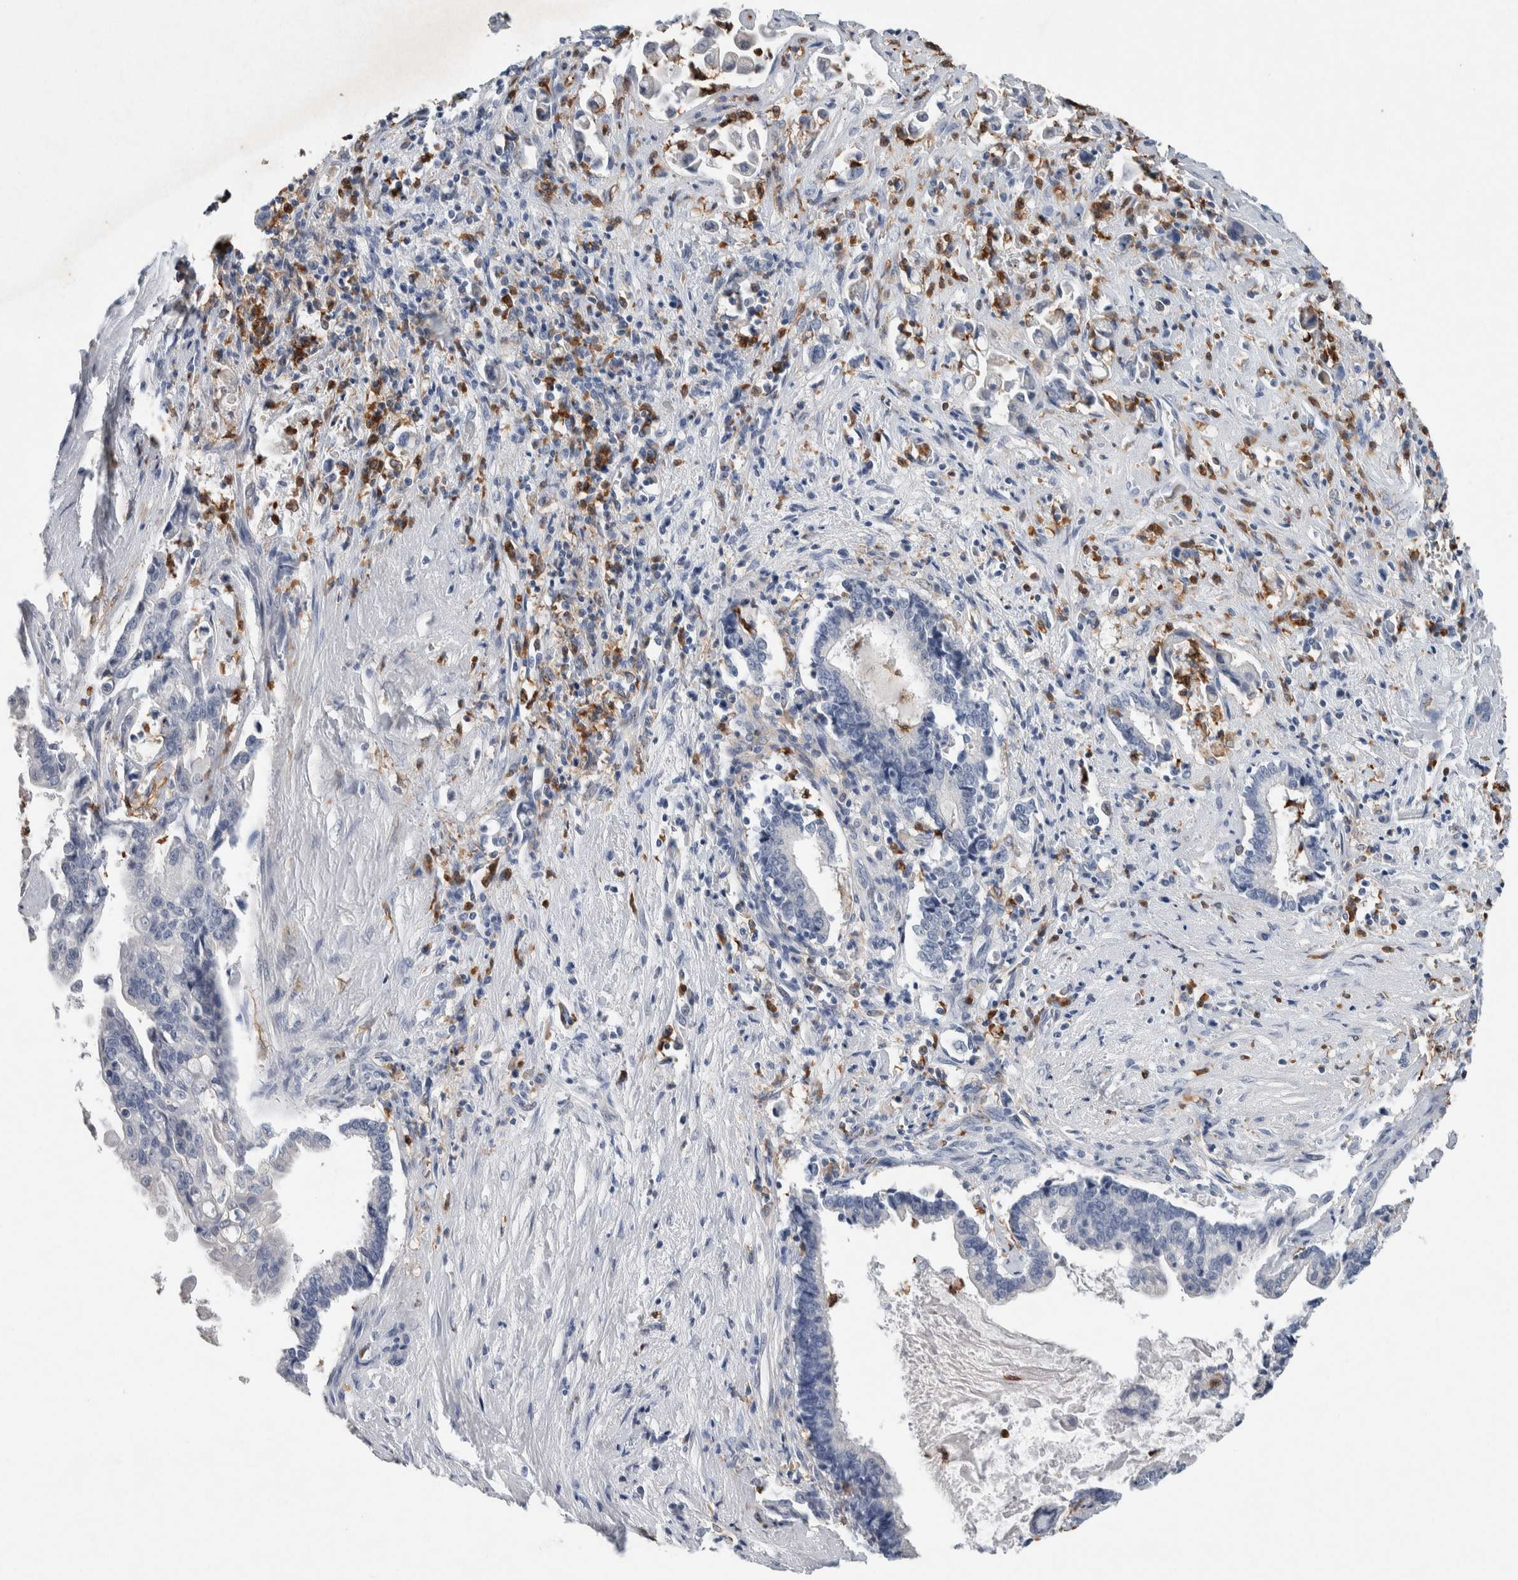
{"staining": {"intensity": "negative", "quantity": "none", "location": "none"}, "tissue": "liver cancer", "cell_type": "Tumor cells", "image_type": "cancer", "snomed": [{"axis": "morphology", "description": "Cholangiocarcinoma"}, {"axis": "topography", "description": "Liver"}], "caption": "Immunohistochemical staining of cholangiocarcinoma (liver) displays no significant expression in tumor cells.", "gene": "NCF2", "patient": {"sex": "male", "age": 57}}